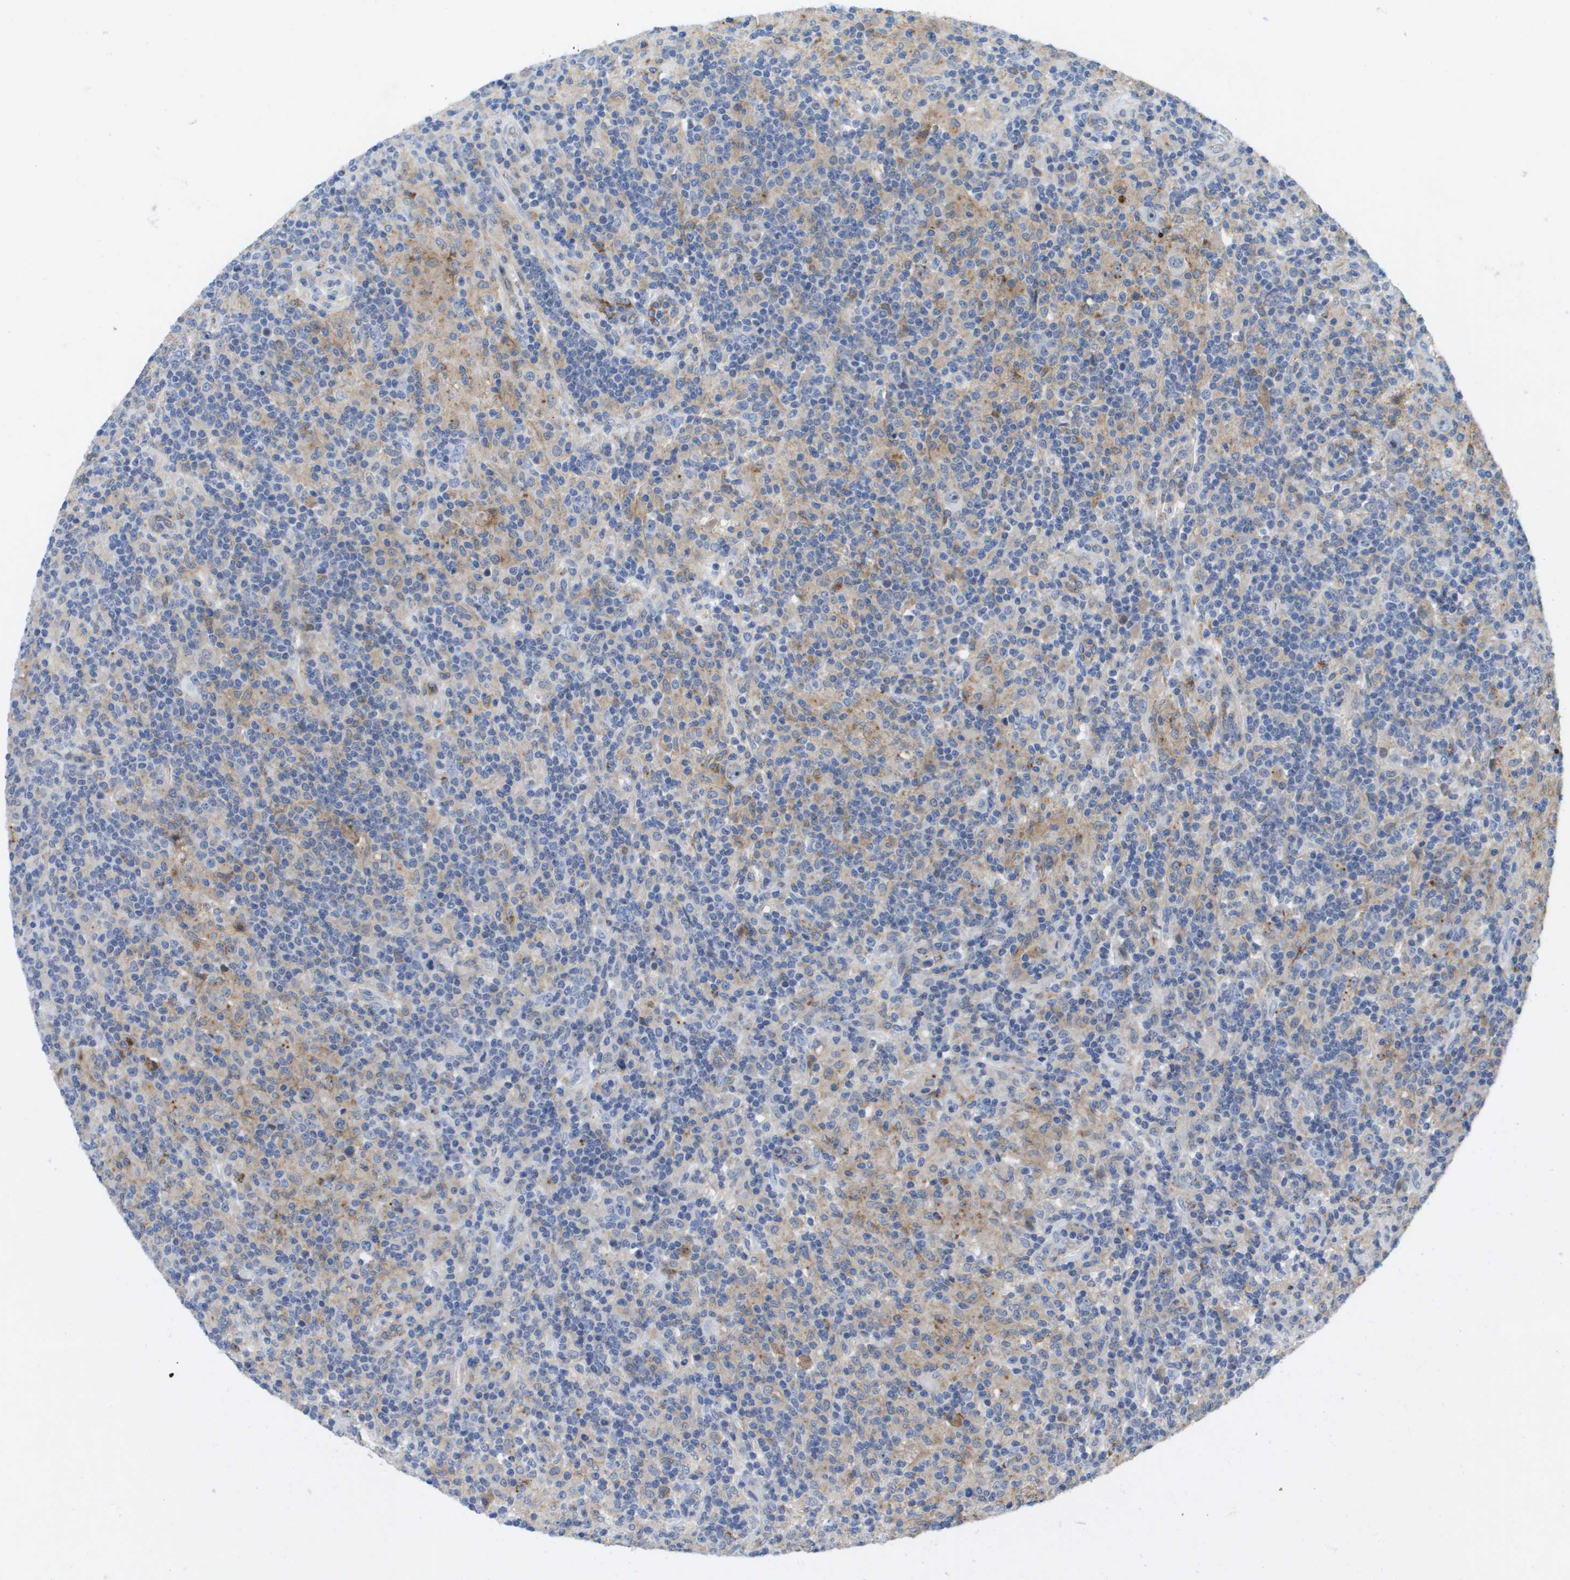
{"staining": {"intensity": "negative", "quantity": "none", "location": "none"}, "tissue": "lymphoma", "cell_type": "Tumor cells", "image_type": "cancer", "snomed": [{"axis": "morphology", "description": "Hodgkin's disease, NOS"}, {"axis": "topography", "description": "Lymph node"}], "caption": "Tumor cells show no significant protein staining in lymphoma.", "gene": "LIPG", "patient": {"sex": "male", "age": 70}}